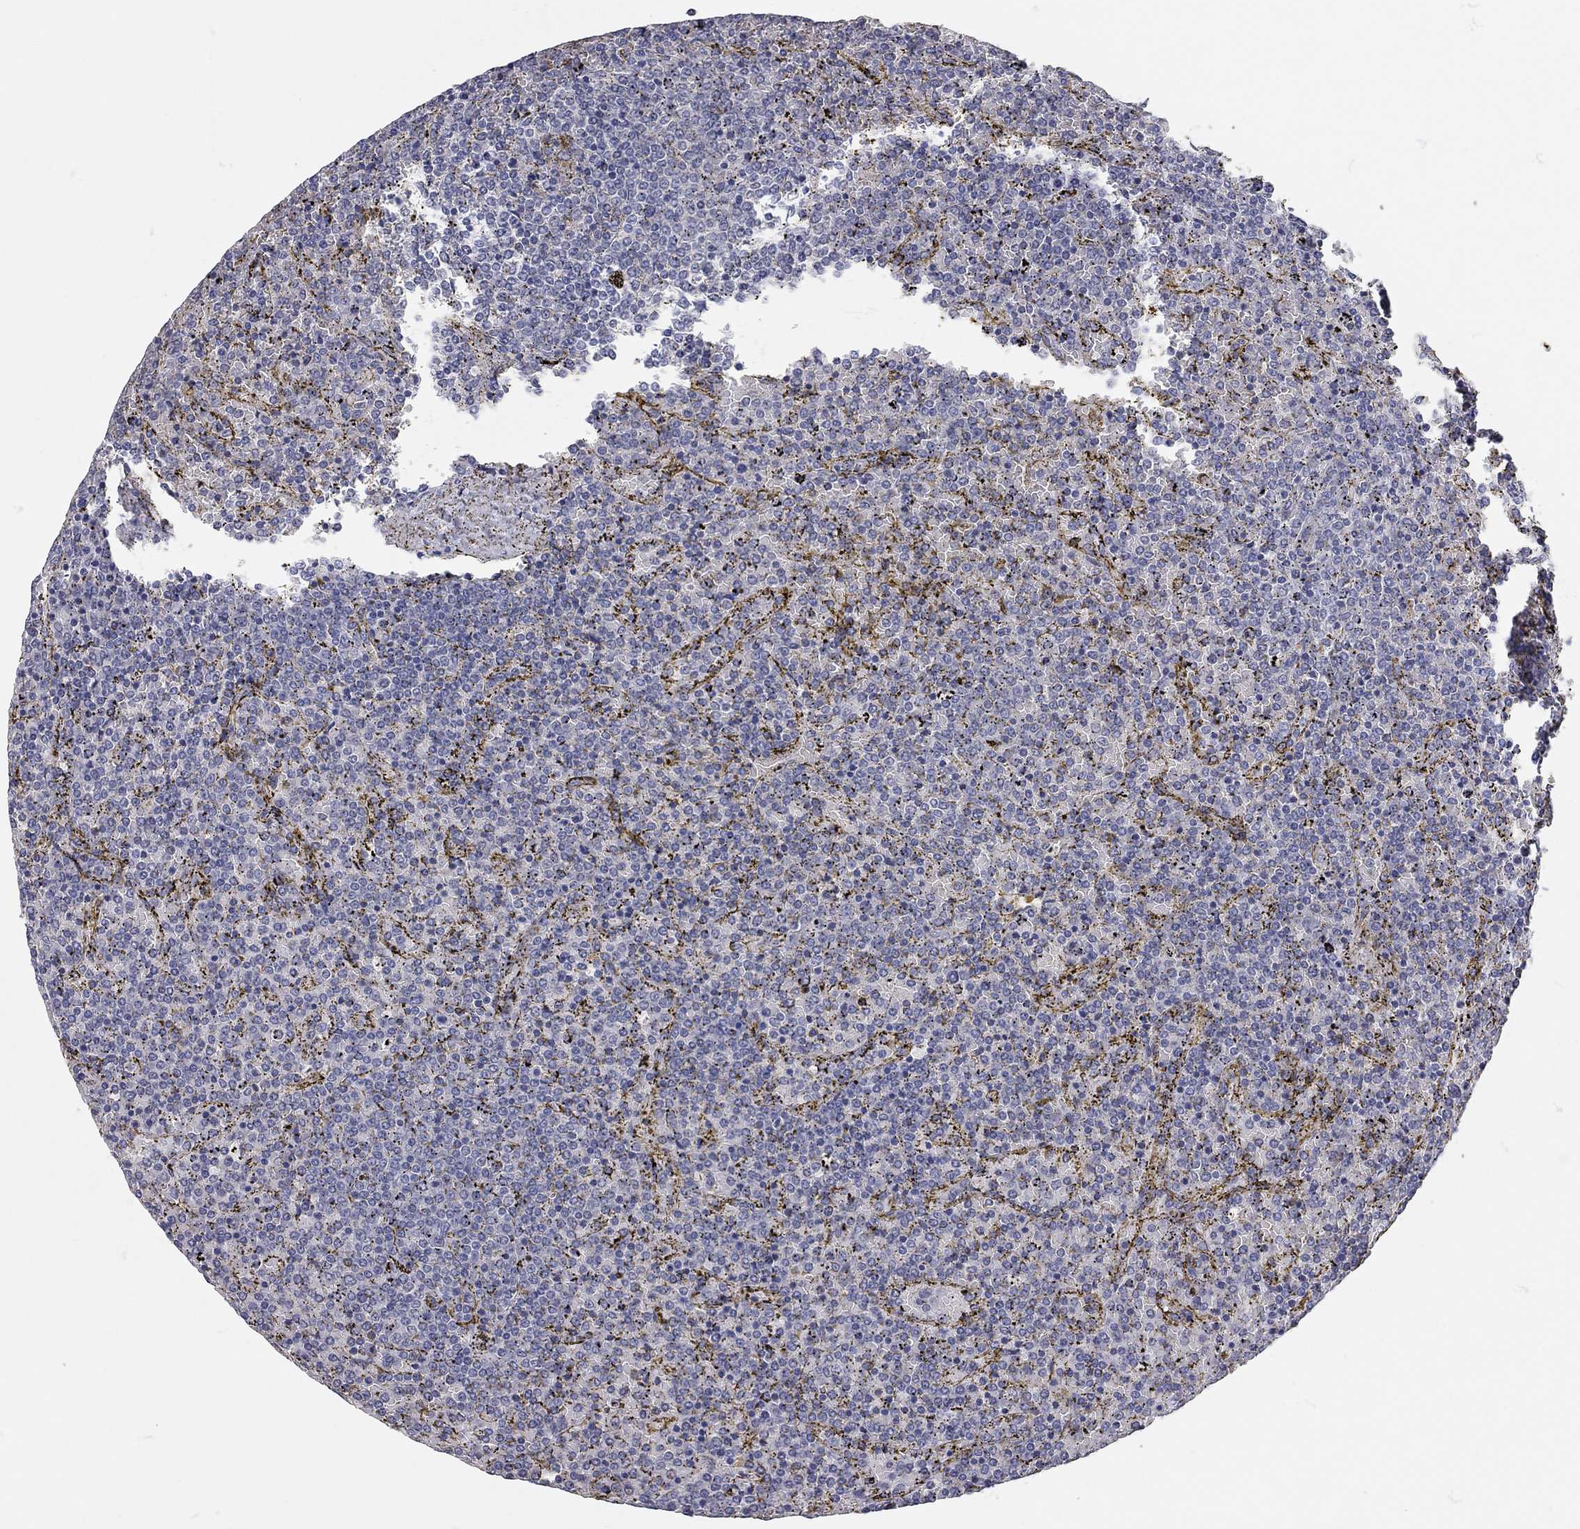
{"staining": {"intensity": "negative", "quantity": "none", "location": "none"}, "tissue": "lymphoma", "cell_type": "Tumor cells", "image_type": "cancer", "snomed": [{"axis": "morphology", "description": "Malignant lymphoma, non-Hodgkin's type, Low grade"}, {"axis": "topography", "description": "Spleen"}], "caption": "An immunohistochemistry image of lymphoma is shown. There is no staining in tumor cells of lymphoma.", "gene": "C10orf90", "patient": {"sex": "female", "age": 77}}